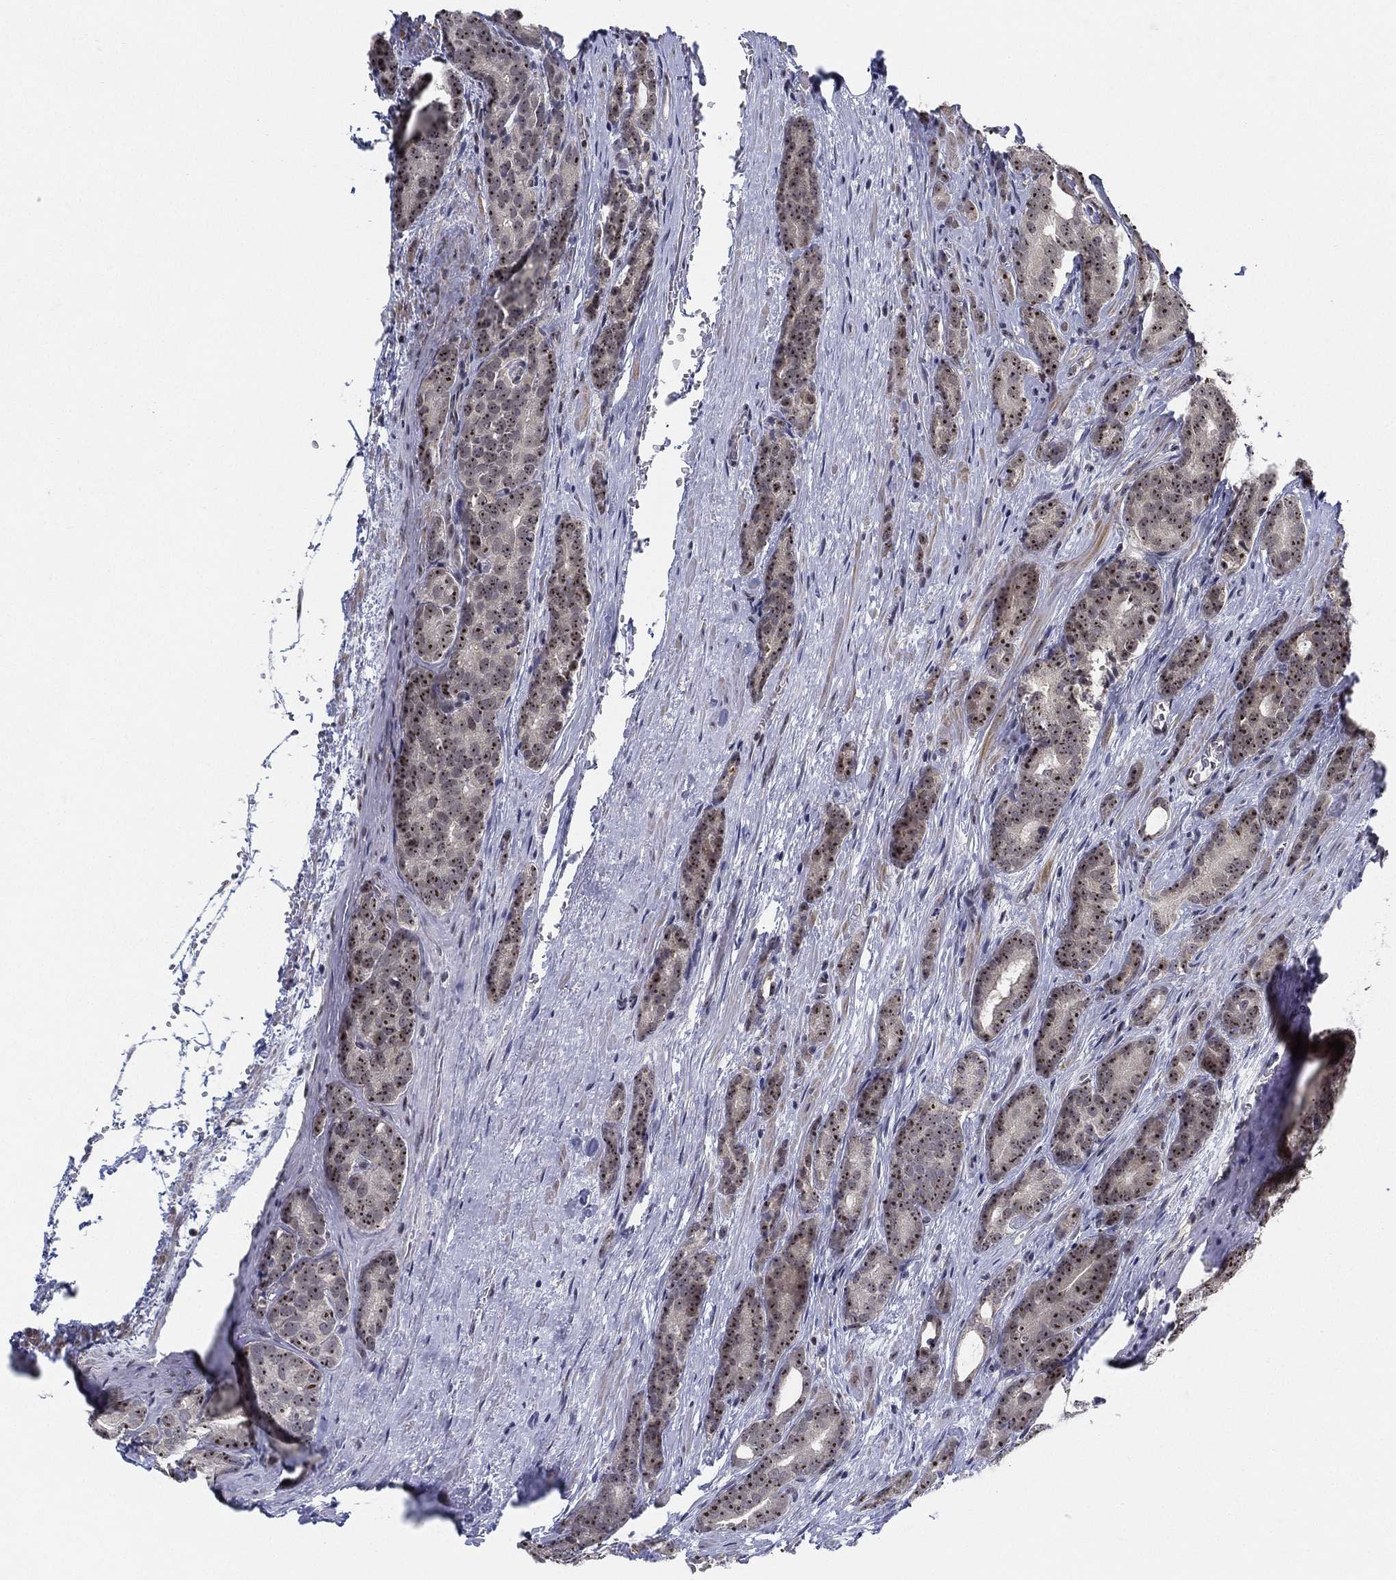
{"staining": {"intensity": "strong", "quantity": ">75%", "location": "nuclear"}, "tissue": "prostate cancer", "cell_type": "Tumor cells", "image_type": "cancer", "snomed": [{"axis": "morphology", "description": "Adenocarcinoma, NOS"}, {"axis": "topography", "description": "Prostate"}], "caption": "IHC staining of prostate cancer, which exhibits high levels of strong nuclear expression in about >75% of tumor cells indicating strong nuclear protein expression. The staining was performed using DAB (brown) for protein detection and nuclei were counterstained in hematoxylin (blue).", "gene": "PPP1R16B", "patient": {"sex": "male", "age": 71}}